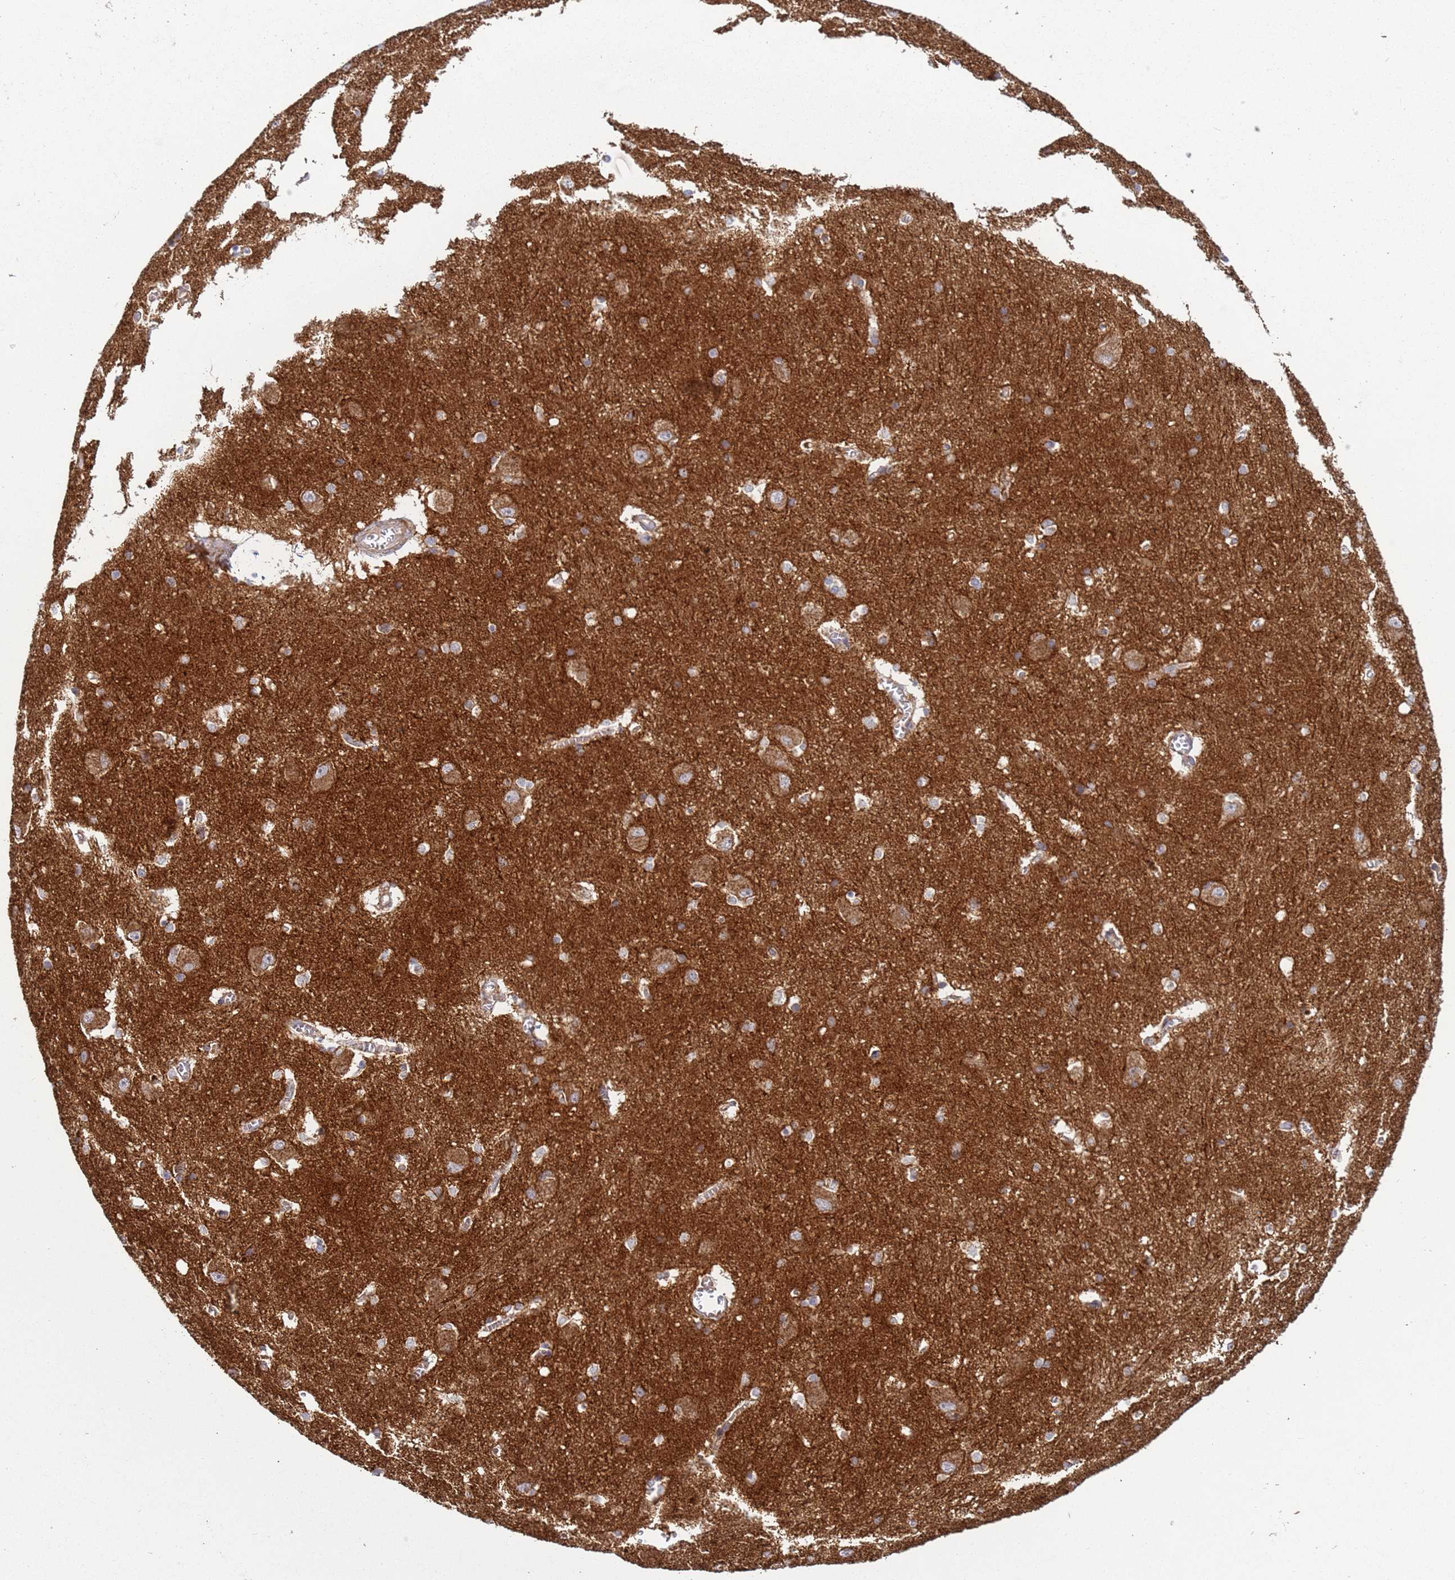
{"staining": {"intensity": "moderate", "quantity": "<25%", "location": "cytoplasmic/membranous"}, "tissue": "caudate", "cell_type": "Glial cells", "image_type": "normal", "snomed": [{"axis": "morphology", "description": "Normal tissue, NOS"}, {"axis": "topography", "description": "Lateral ventricle wall"}], "caption": "Immunohistochemical staining of unremarkable caudate exhibits <25% levels of moderate cytoplasmic/membranous protein expression in approximately <25% of glial cells.", "gene": "FBXO33", "patient": {"sex": "male", "age": 37}}